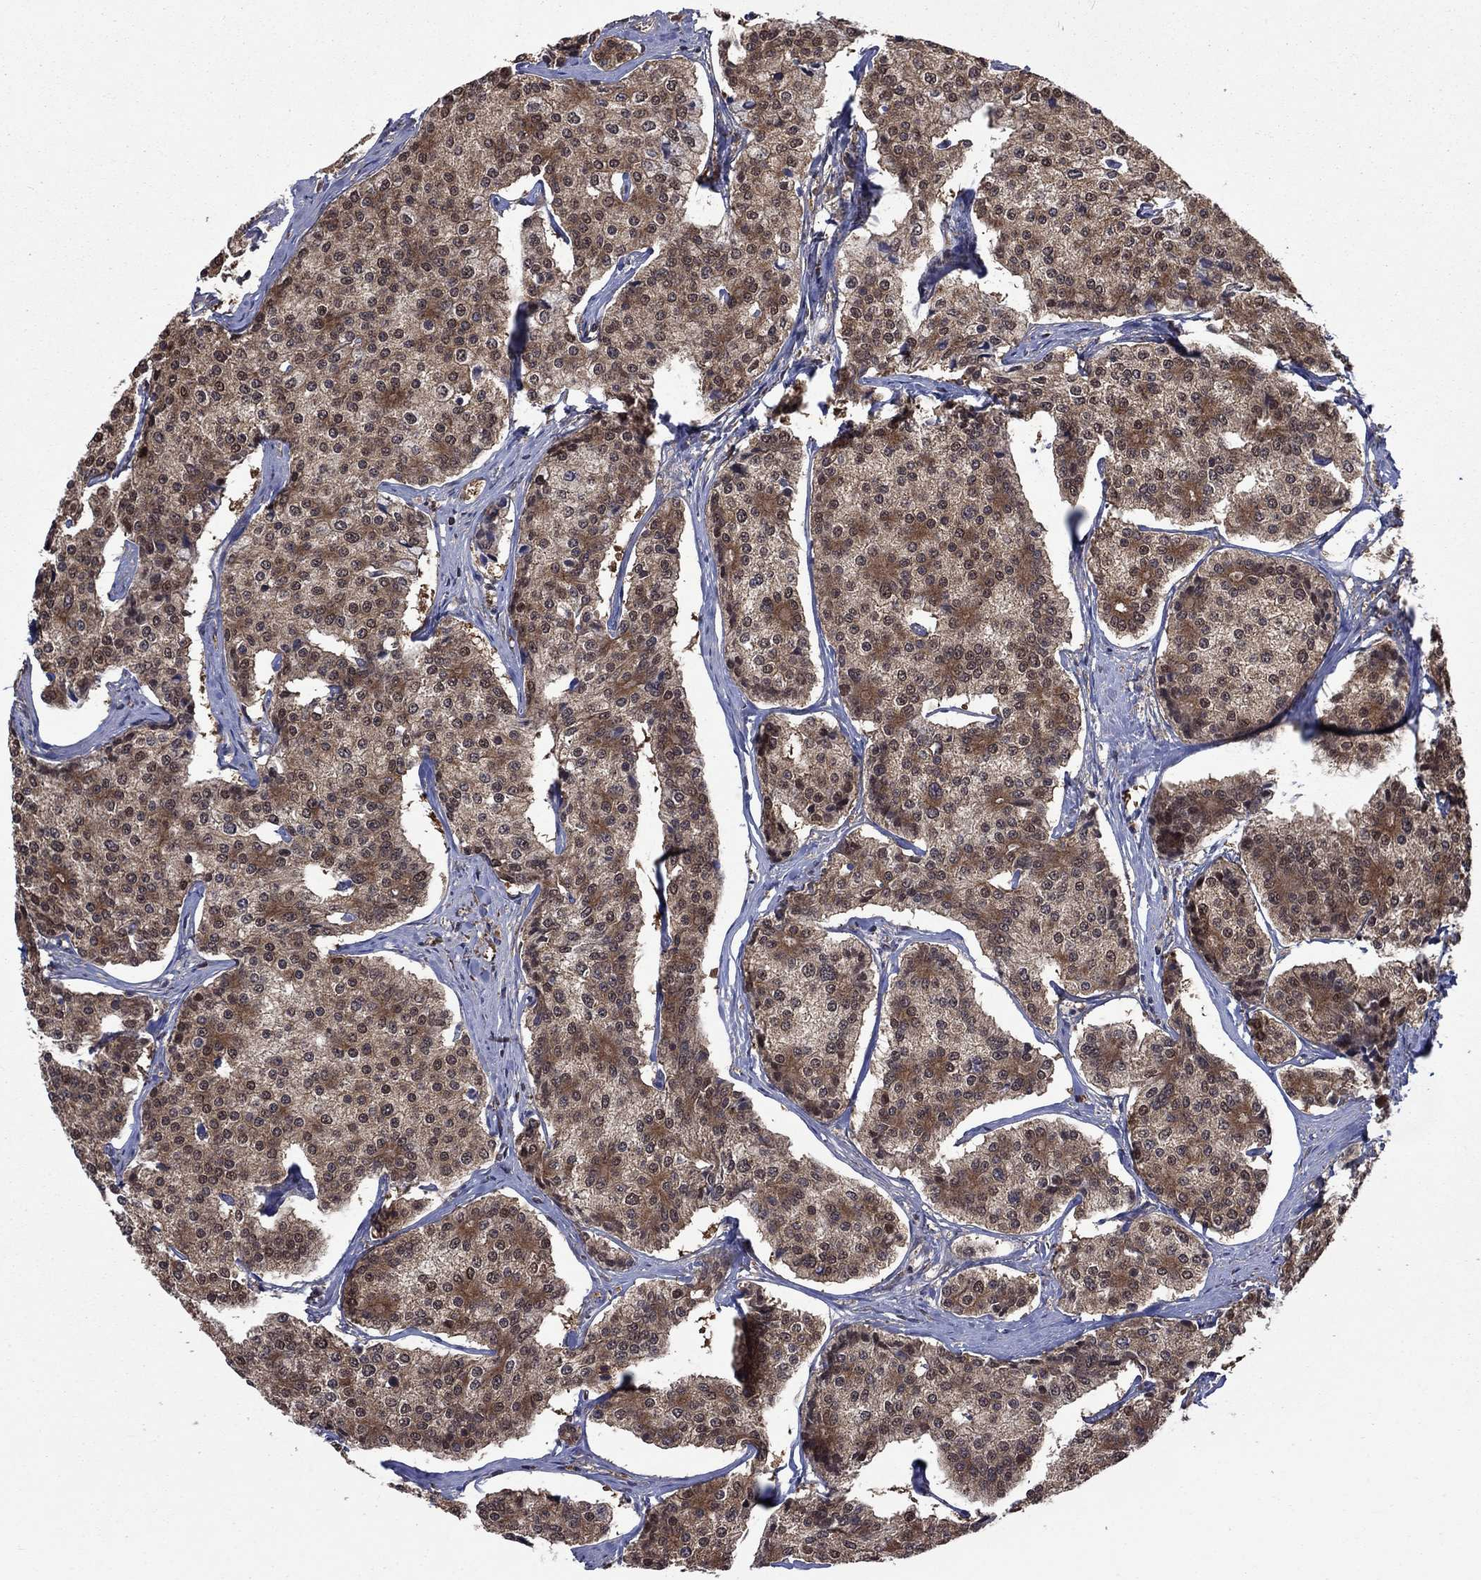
{"staining": {"intensity": "moderate", "quantity": "25%-75%", "location": "cytoplasmic/membranous"}, "tissue": "carcinoid", "cell_type": "Tumor cells", "image_type": "cancer", "snomed": [{"axis": "morphology", "description": "Carcinoid, malignant, NOS"}, {"axis": "topography", "description": "Small intestine"}], "caption": "A medium amount of moderate cytoplasmic/membranous staining is present in about 25%-75% of tumor cells in carcinoid (malignant) tissue. (IHC, brightfield microscopy, high magnification).", "gene": "IAH1", "patient": {"sex": "female", "age": 65}}